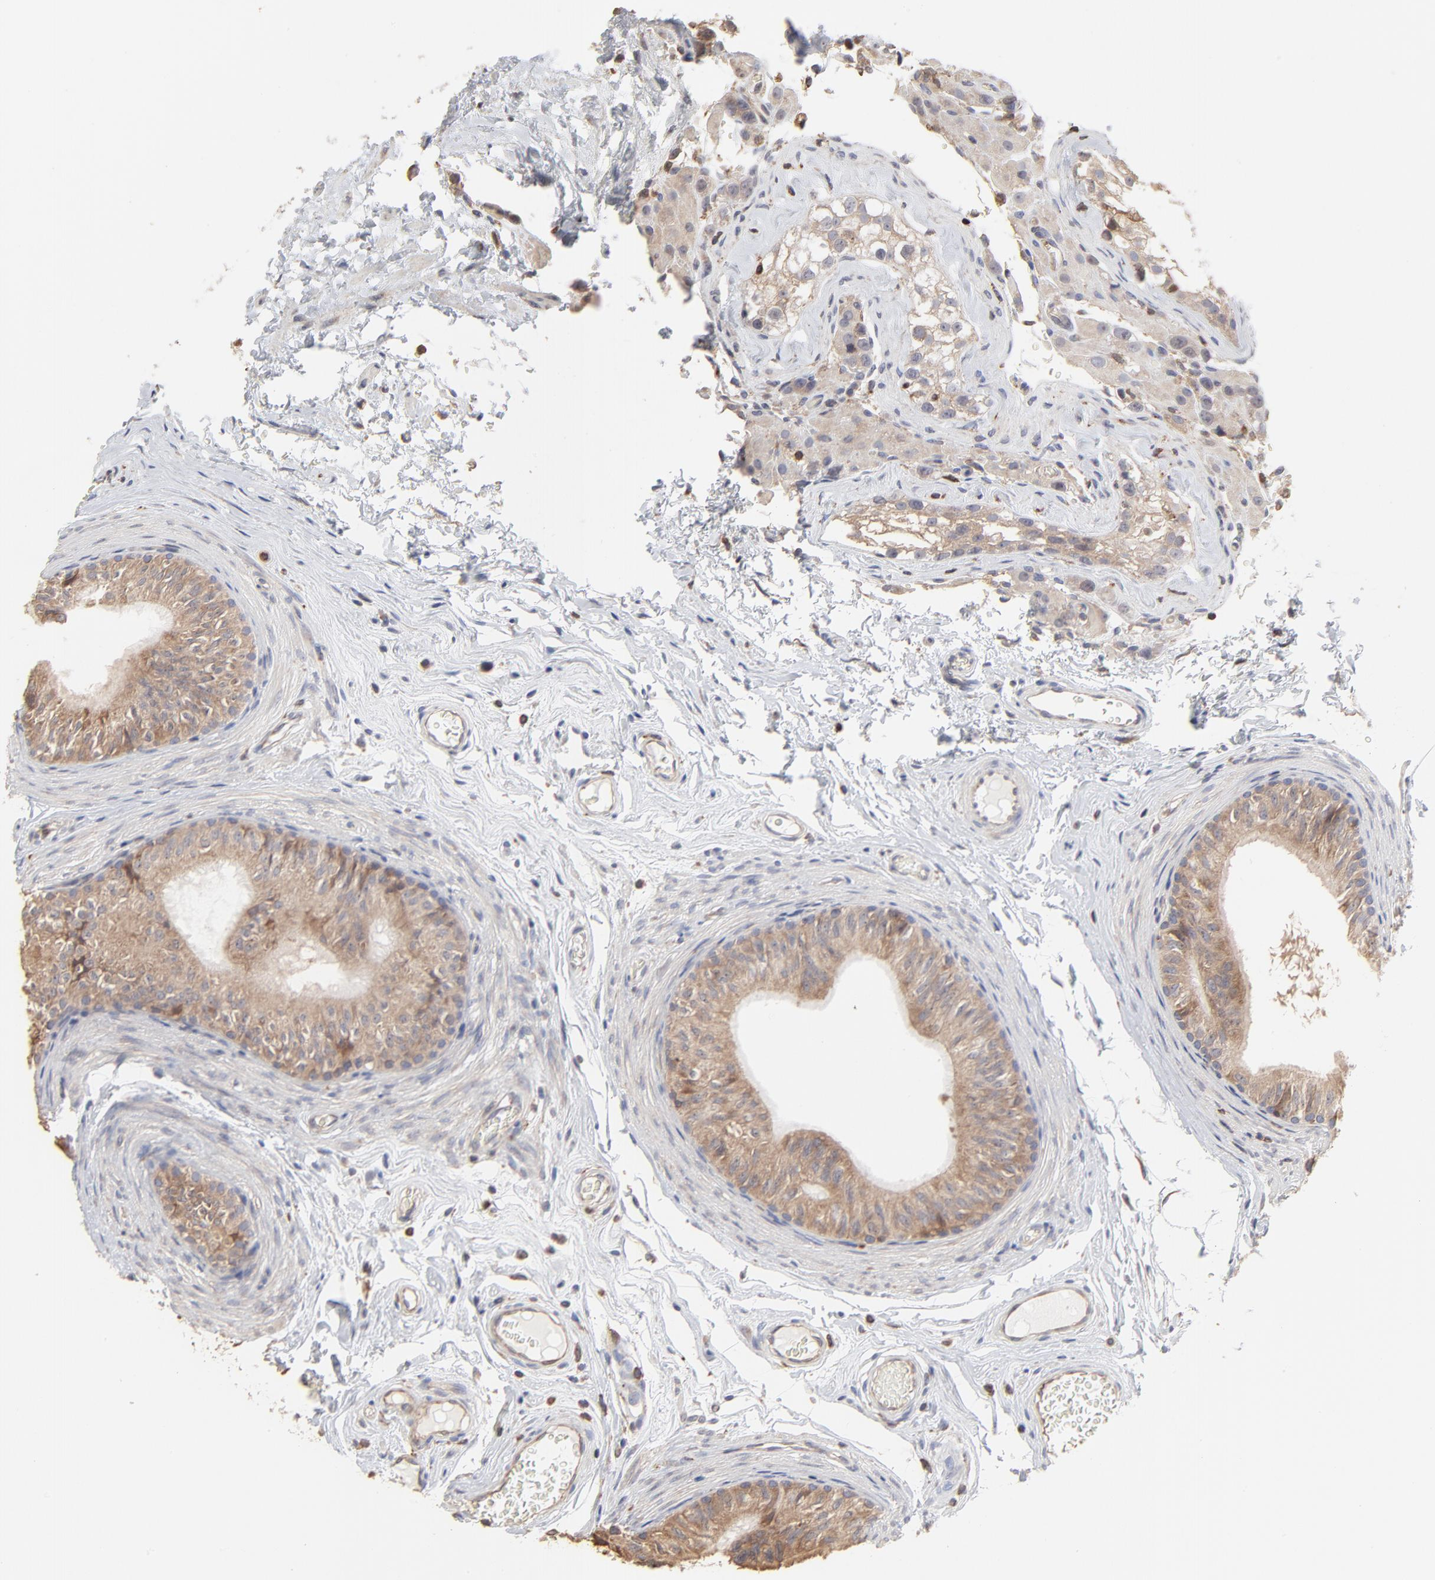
{"staining": {"intensity": "moderate", "quantity": ">75%", "location": "cytoplasmic/membranous"}, "tissue": "epididymis", "cell_type": "Glandular cells", "image_type": "normal", "snomed": [{"axis": "morphology", "description": "Normal tissue, NOS"}, {"axis": "topography", "description": "Testis"}, {"axis": "topography", "description": "Epididymis"}], "caption": "Glandular cells display medium levels of moderate cytoplasmic/membranous expression in approximately >75% of cells in unremarkable human epididymis.", "gene": "RNF213", "patient": {"sex": "male", "age": 36}}